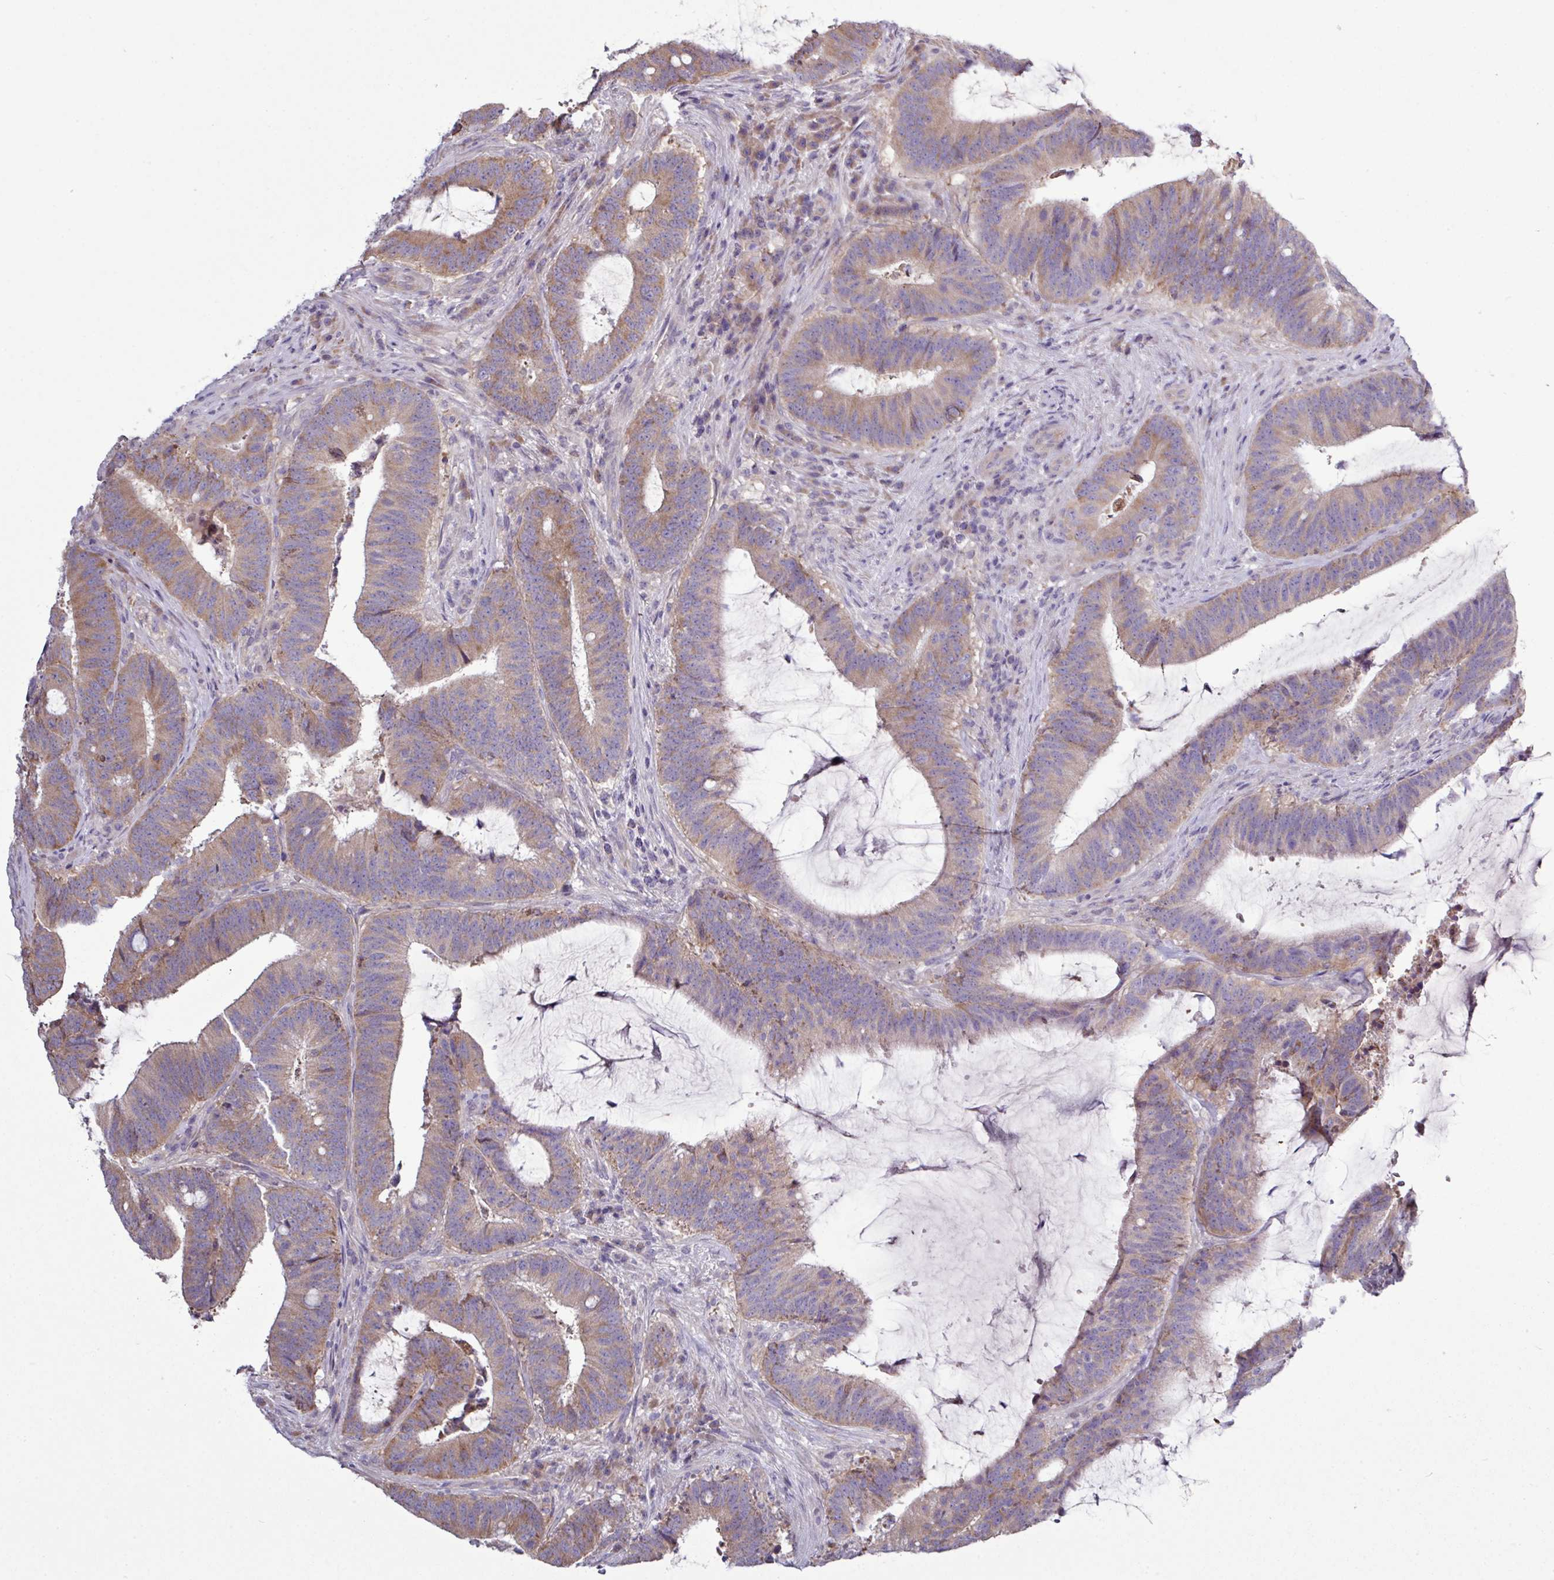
{"staining": {"intensity": "moderate", "quantity": ">75%", "location": "cytoplasmic/membranous"}, "tissue": "colorectal cancer", "cell_type": "Tumor cells", "image_type": "cancer", "snomed": [{"axis": "morphology", "description": "Adenocarcinoma, NOS"}, {"axis": "topography", "description": "Colon"}], "caption": "Colorectal adenocarcinoma stained with DAB (3,3'-diaminobenzidine) IHC exhibits medium levels of moderate cytoplasmic/membranous staining in approximately >75% of tumor cells.", "gene": "AGAP5", "patient": {"sex": "female", "age": 43}}